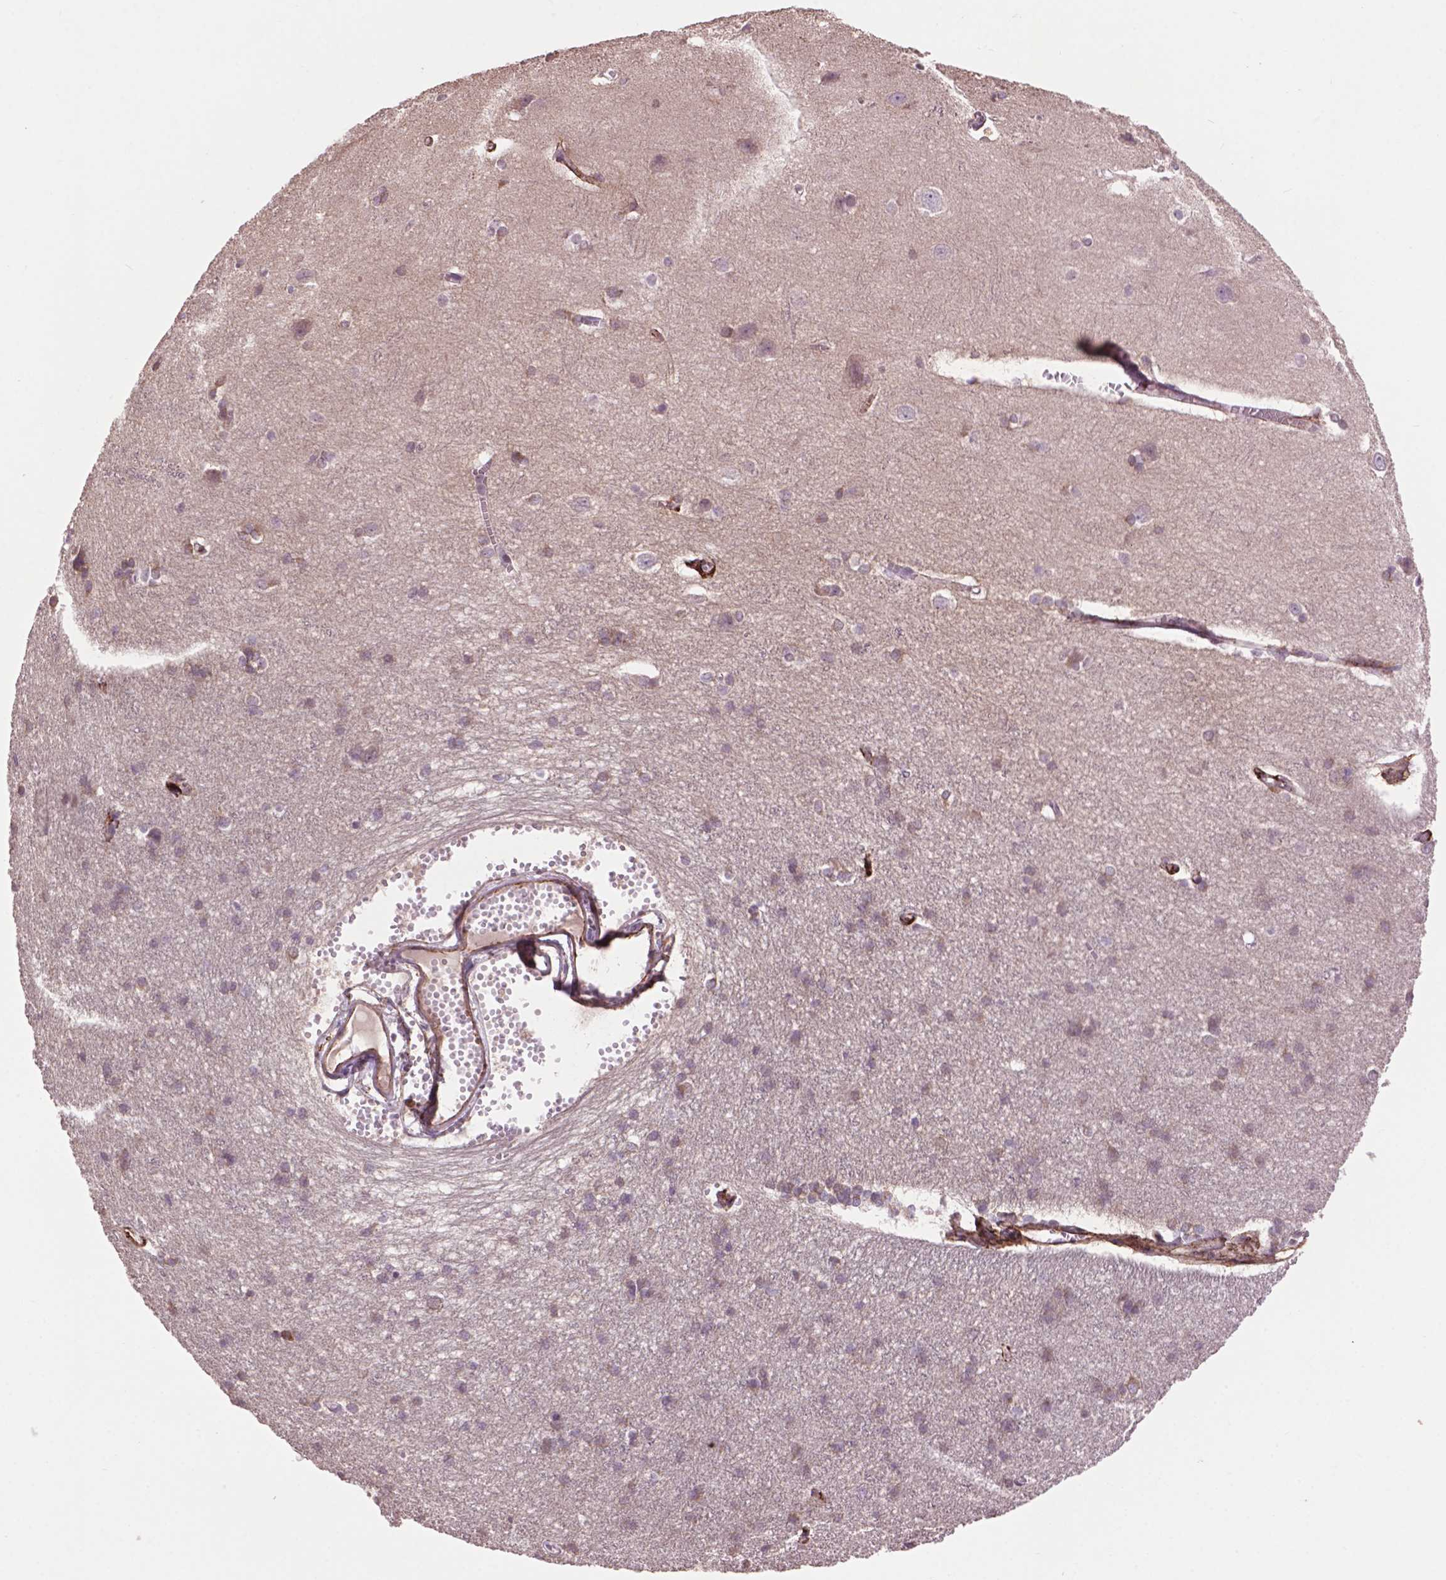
{"staining": {"intensity": "moderate", "quantity": ">75%", "location": "cytoplasmic/membranous"}, "tissue": "cerebral cortex", "cell_type": "Endothelial cells", "image_type": "normal", "snomed": [{"axis": "morphology", "description": "Normal tissue, NOS"}, {"axis": "topography", "description": "Cerebral cortex"}], "caption": "A brown stain highlights moderate cytoplasmic/membranous expression of a protein in endothelial cells of normal human cerebral cortex. (Brightfield microscopy of DAB IHC at high magnification).", "gene": "LRRC3C", "patient": {"sex": "male", "age": 37}}